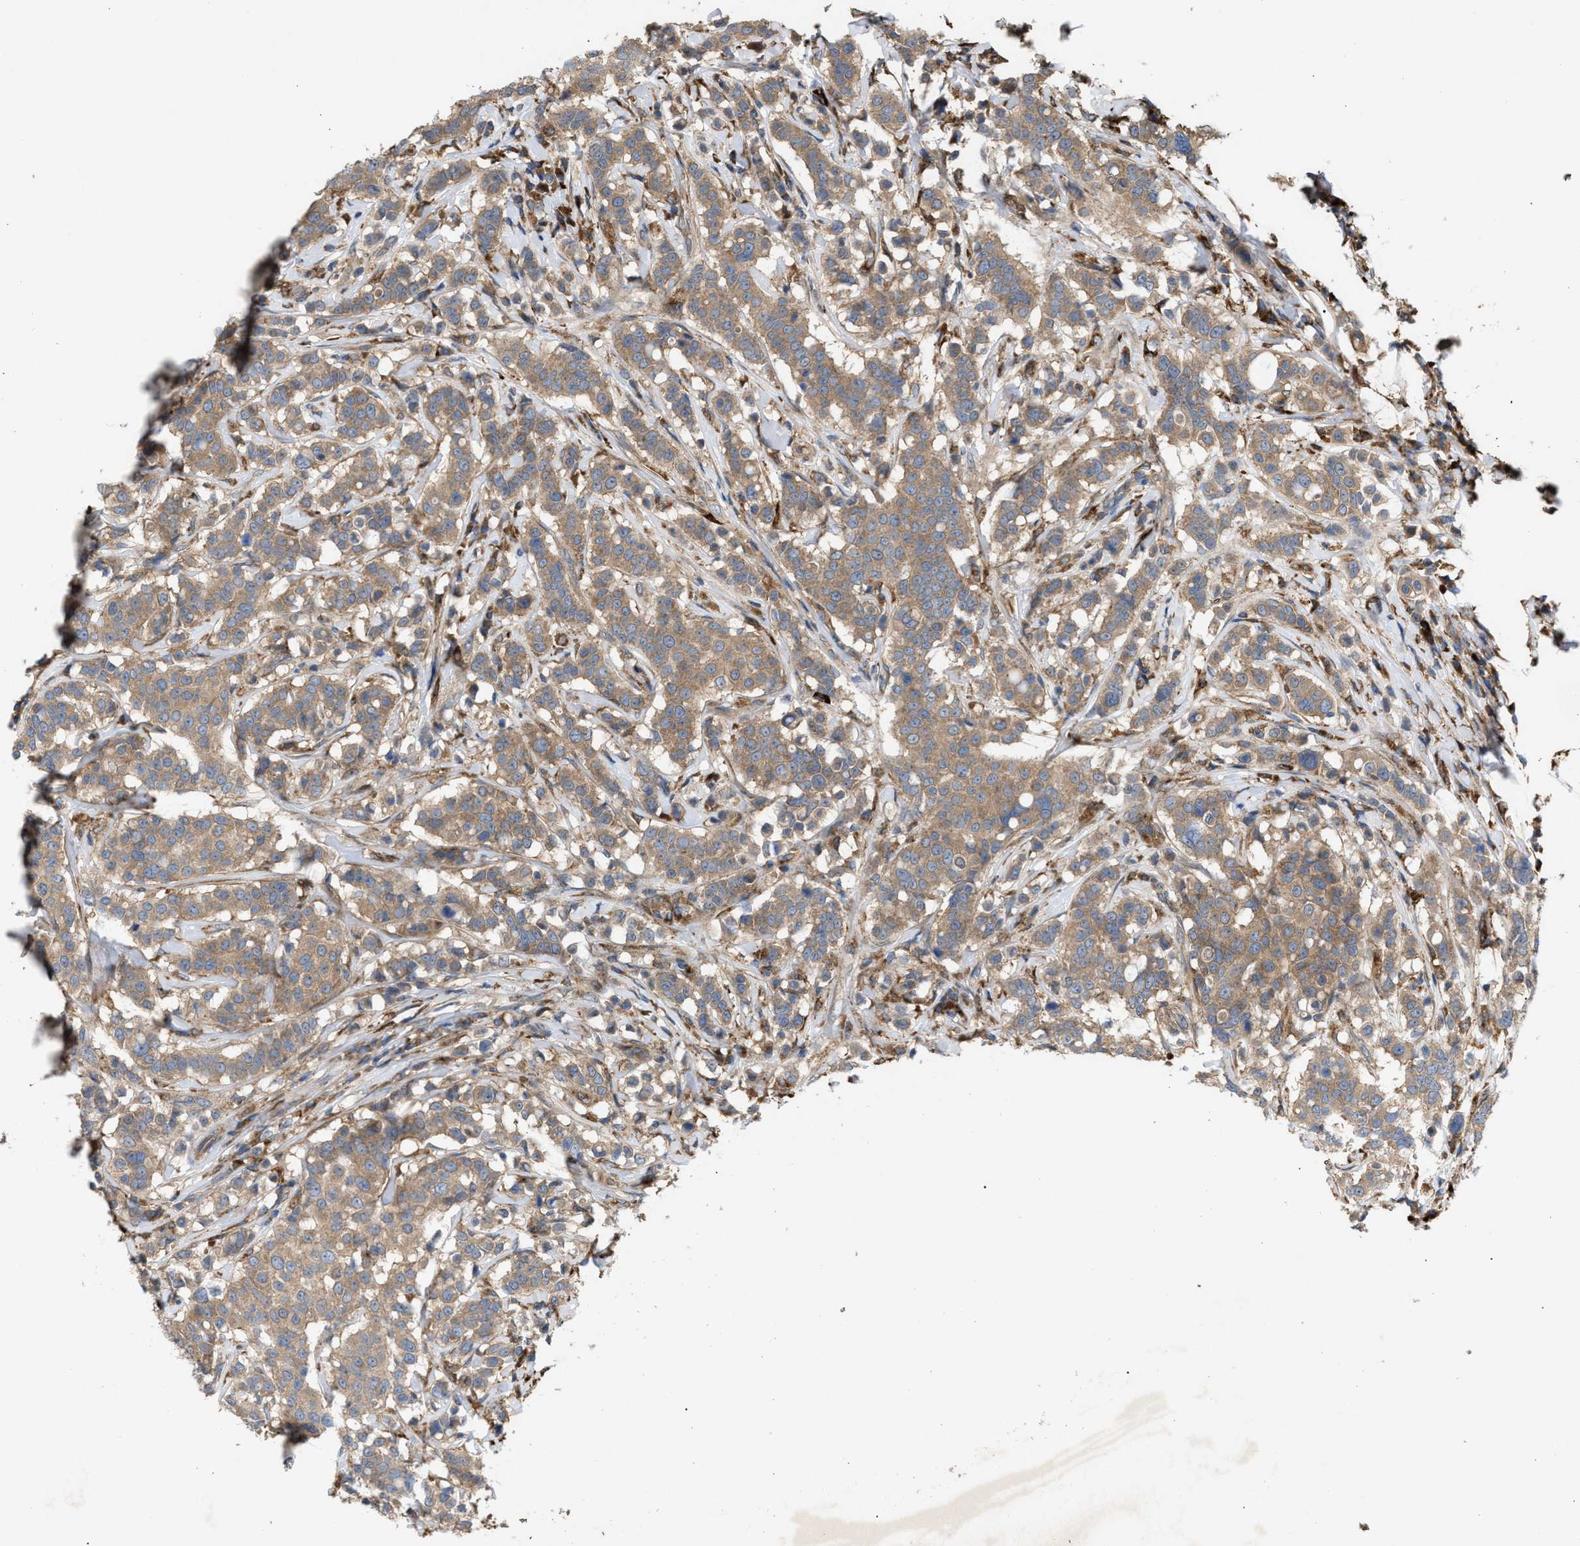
{"staining": {"intensity": "moderate", "quantity": ">75%", "location": "cytoplasmic/membranous"}, "tissue": "breast cancer", "cell_type": "Tumor cells", "image_type": "cancer", "snomed": [{"axis": "morphology", "description": "Duct carcinoma"}, {"axis": "topography", "description": "Breast"}], "caption": "Breast cancer (infiltrating ductal carcinoma) stained with a brown dye reveals moderate cytoplasmic/membranous positive positivity in about >75% of tumor cells.", "gene": "GCC1", "patient": {"sex": "female", "age": 27}}